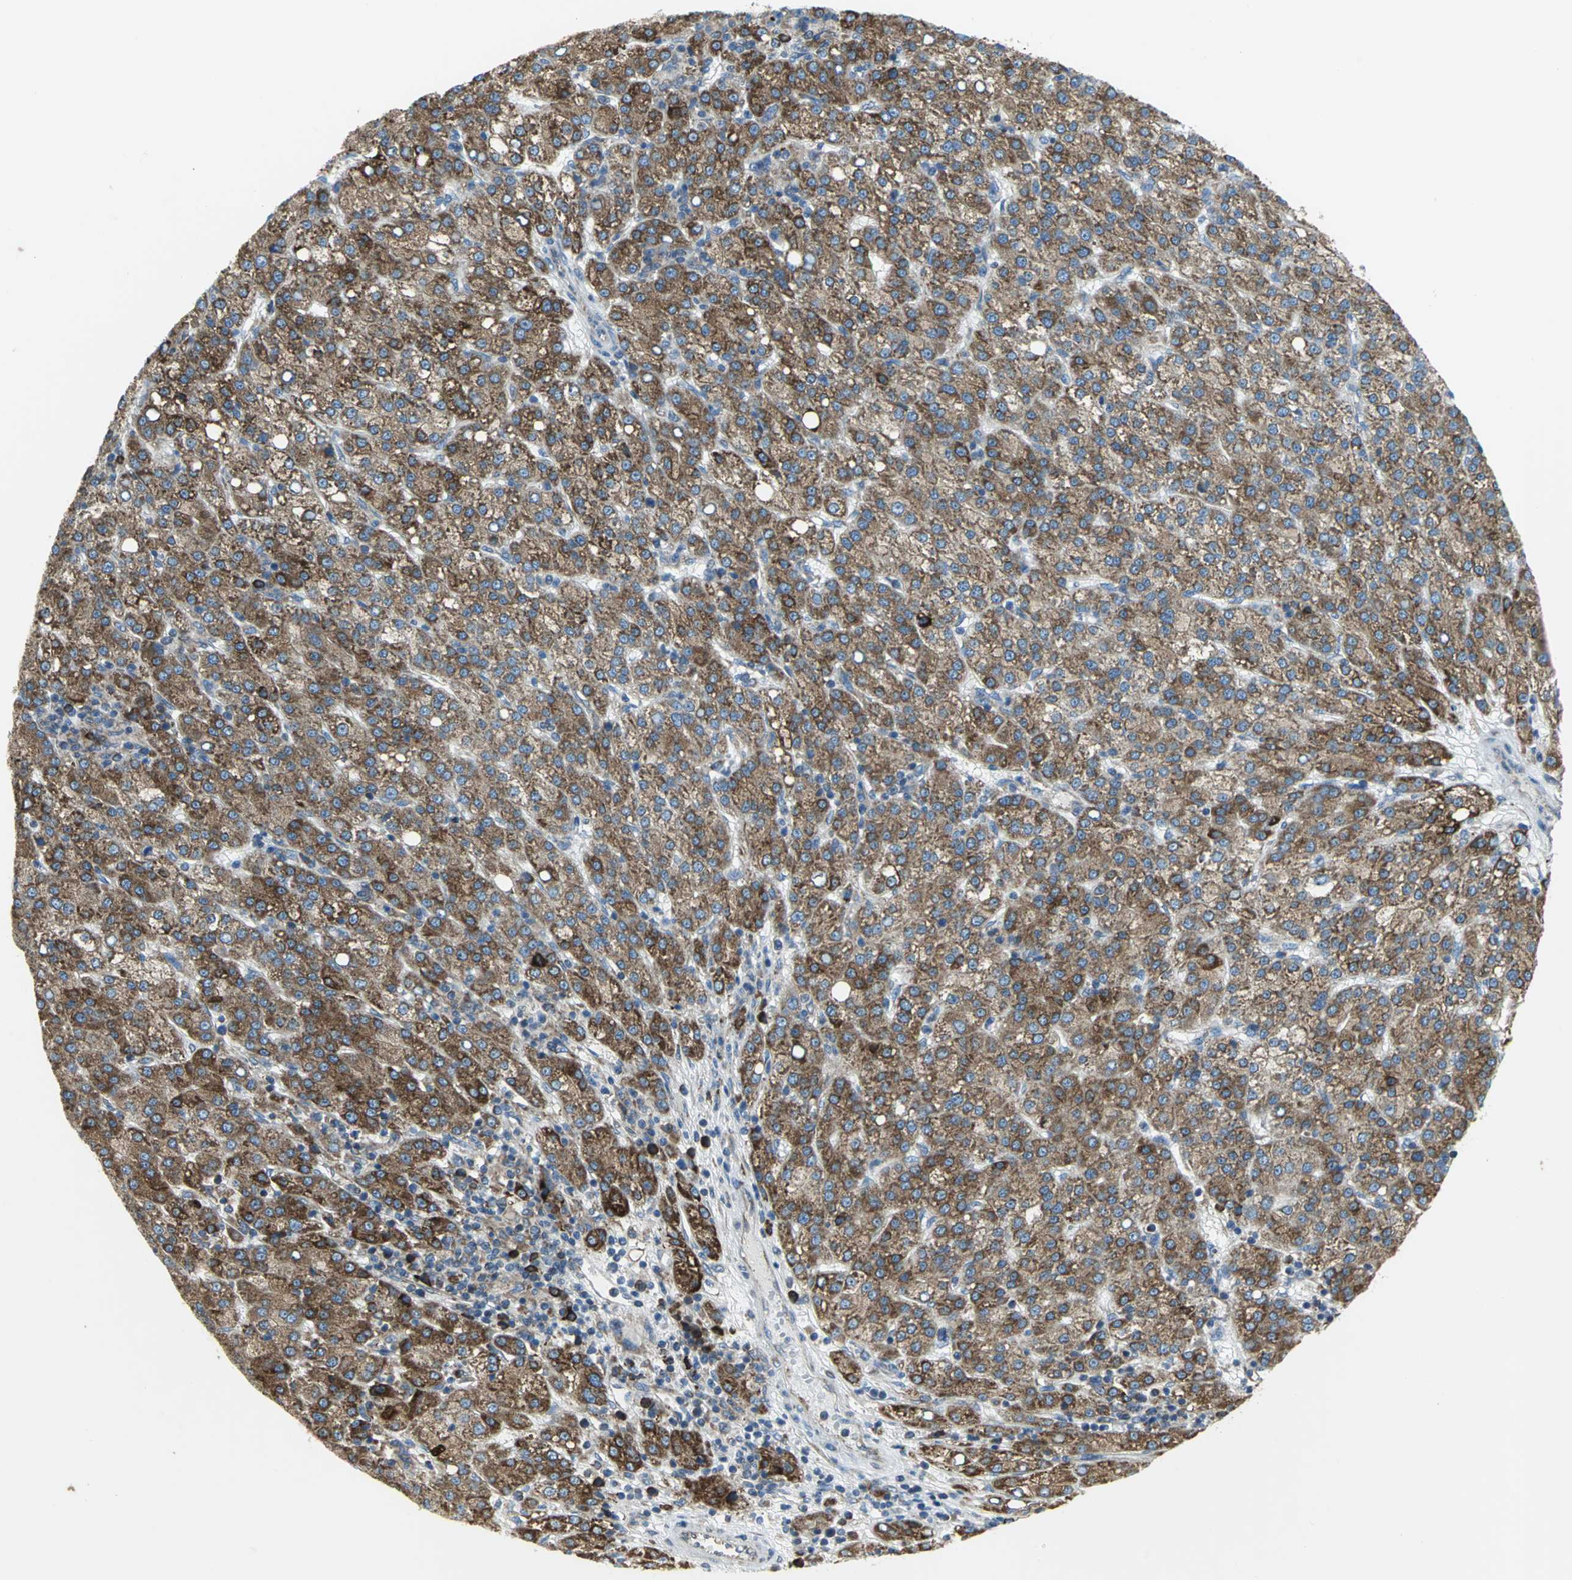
{"staining": {"intensity": "strong", "quantity": ">75%", "location": "cytoplasmic/membranous"}, "tissue": "liver cancer", "cell_type": "Tumor cells", "image_type": "cancer", "snomed": [{"axis": "morphology", "description": "Carcinoma, Hepatocellular, NOS"}, {"axis": "topography", "description": "Liver"}], "caption": "The micrograph shows a brown stain indicating the presence of a protein in the cytoplasmic/membranous of tumor cells in liver hepatocellular carcinoma.", "gene": "TULP4", "patient": {"sex": "female", "age": 58}}